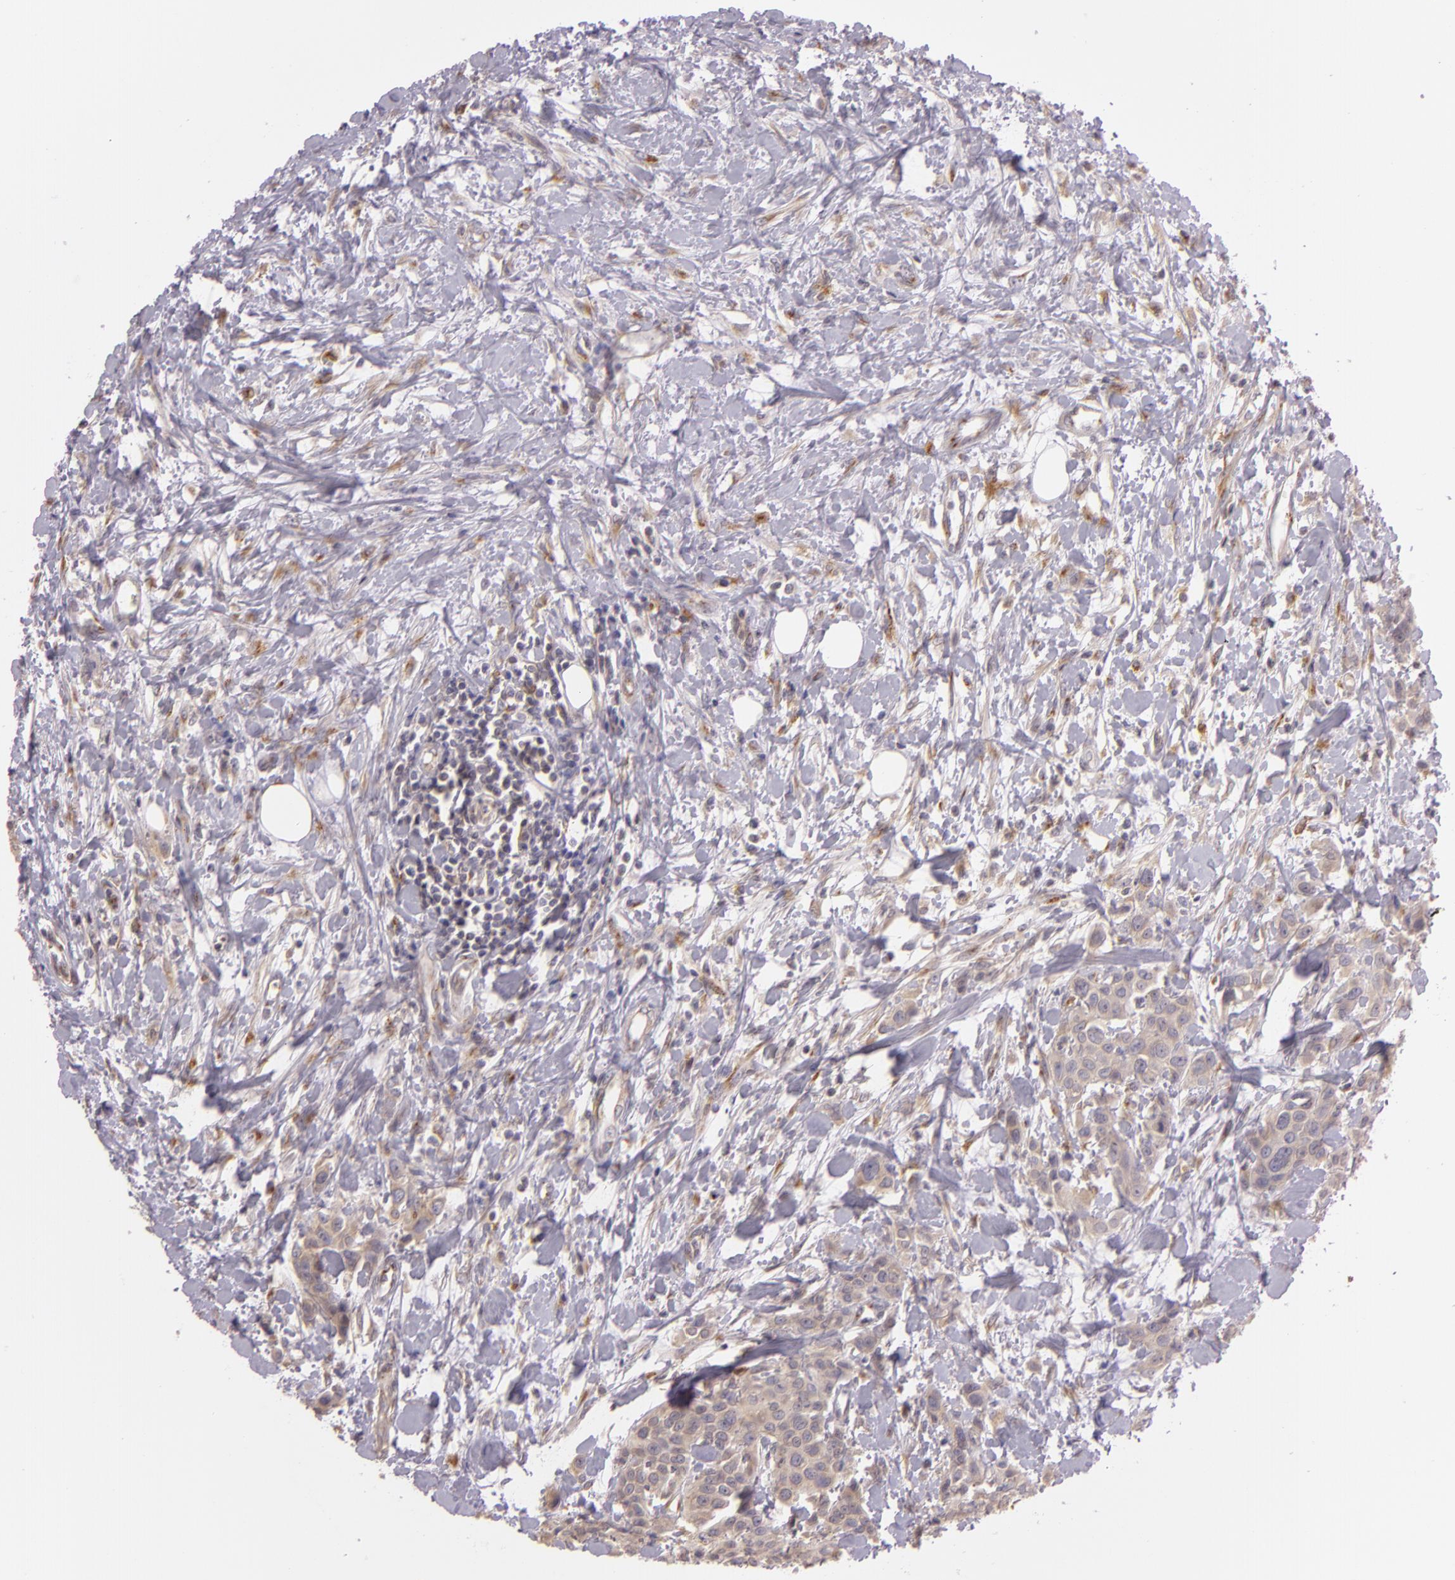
{"staining": {"intensity": "weak", "quantity": ">75%", "location": "cytoplasmic/membranous"}, "tissue": "urothelial cancer", "cell_type": "Tumor cells", "image_type": "cancer", "snomed": [{"axis": "morphology", "description": "Urothelial carcinoma, High grade"}, {"axis": "topography", "description": "Urinary bladder"}], "caption": "Approximately >75% of tumor cells in high-grade urothelial carcinoma reveal weak cytoplasmic/membranous protein expression as visualized by brown immunohistochemical staining.", "gene": "LGMN", "patient": {"sex": "male", "age": 56}}